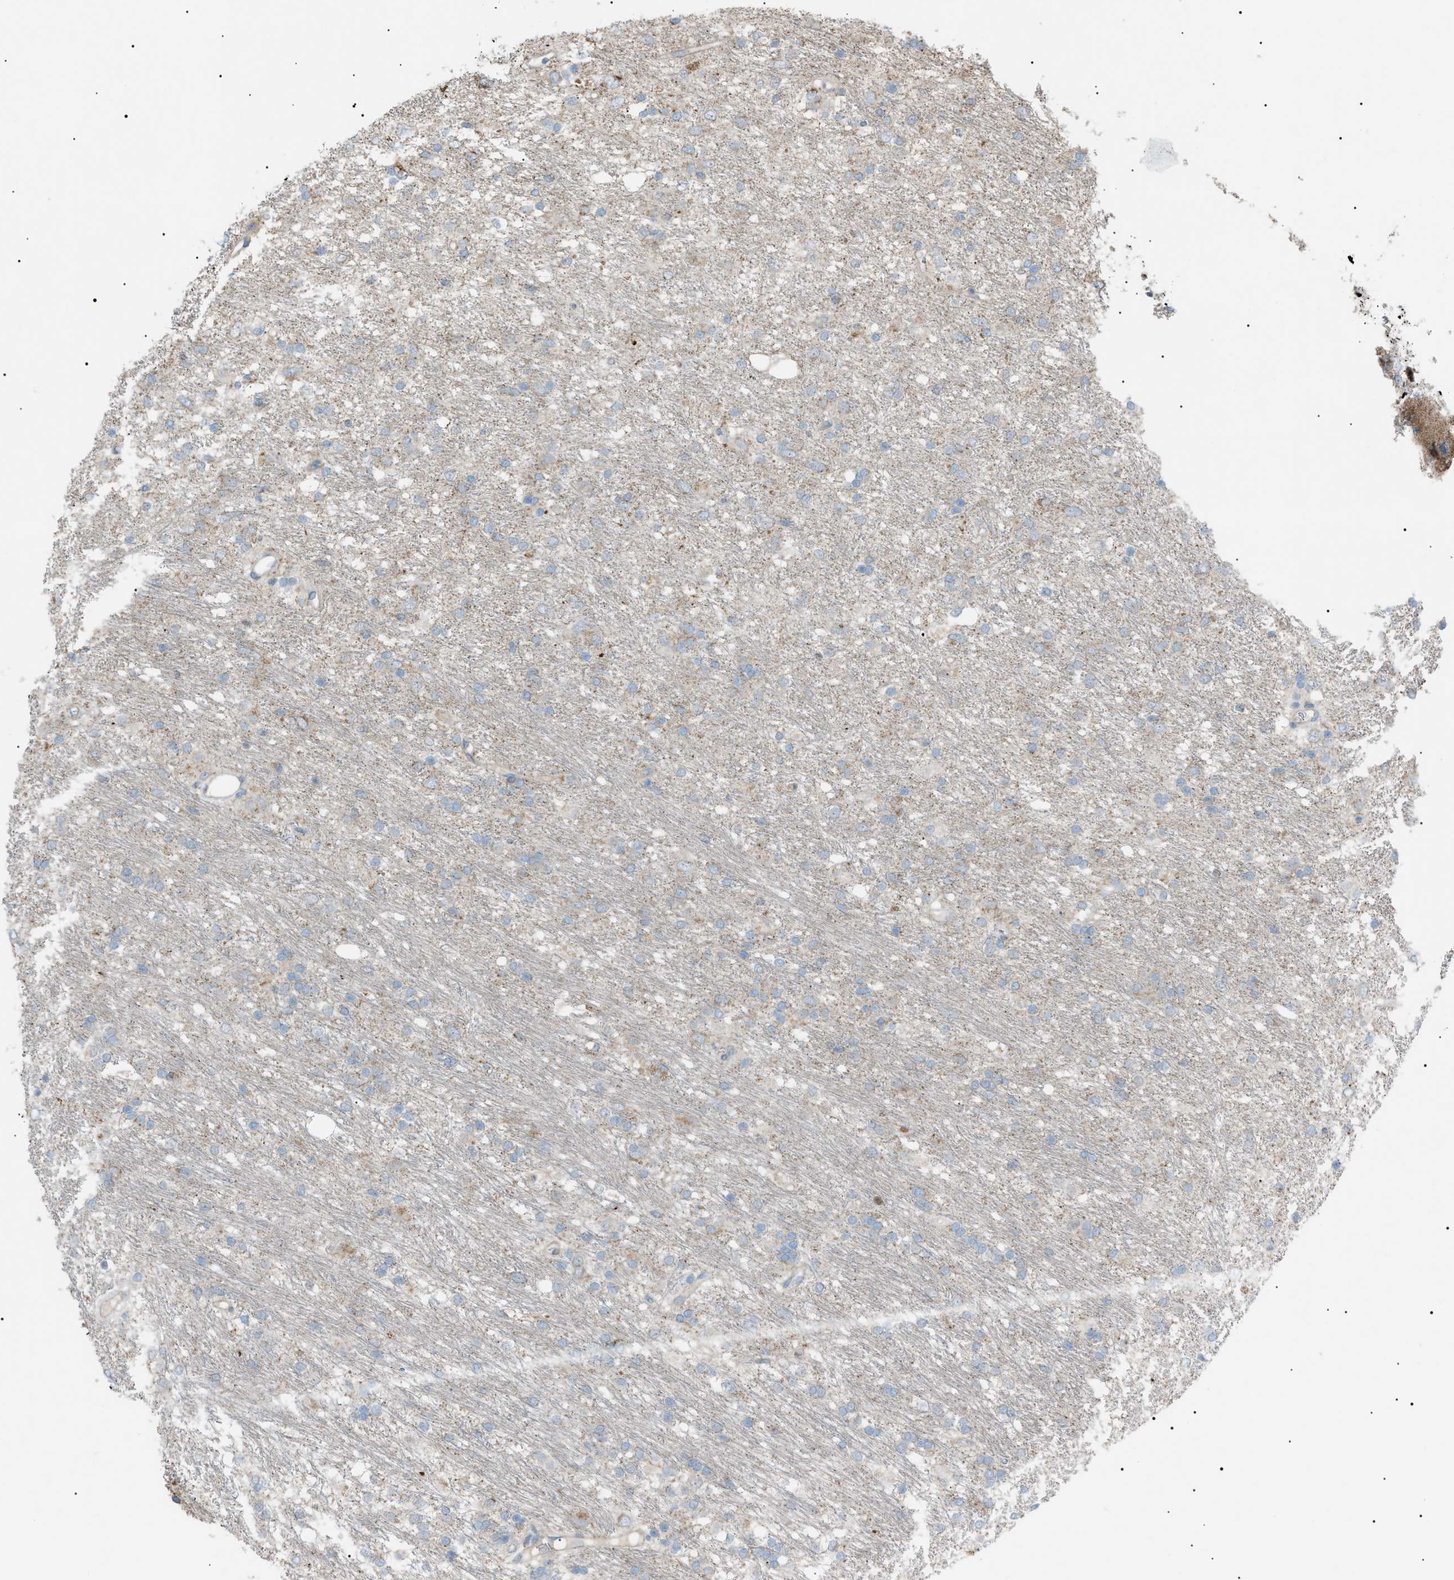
{"staining": {"intensity": "weak", "quantity": "<25%", "location": "cytoplasmic/membranous"}, "tissue": "glioma", "cell_type": "Tumor cells", "image_type": "cancer", "snomed": [{"axis": "morphology", "description": "Glioma, malignant, Low grade"}, {"axis": "topography", "description": "Brain"}], "caption": "Tumor cells show no significant expression in glioma.", "gene": "ZNF516", "patient": {"sex": "male", "age": 77}}